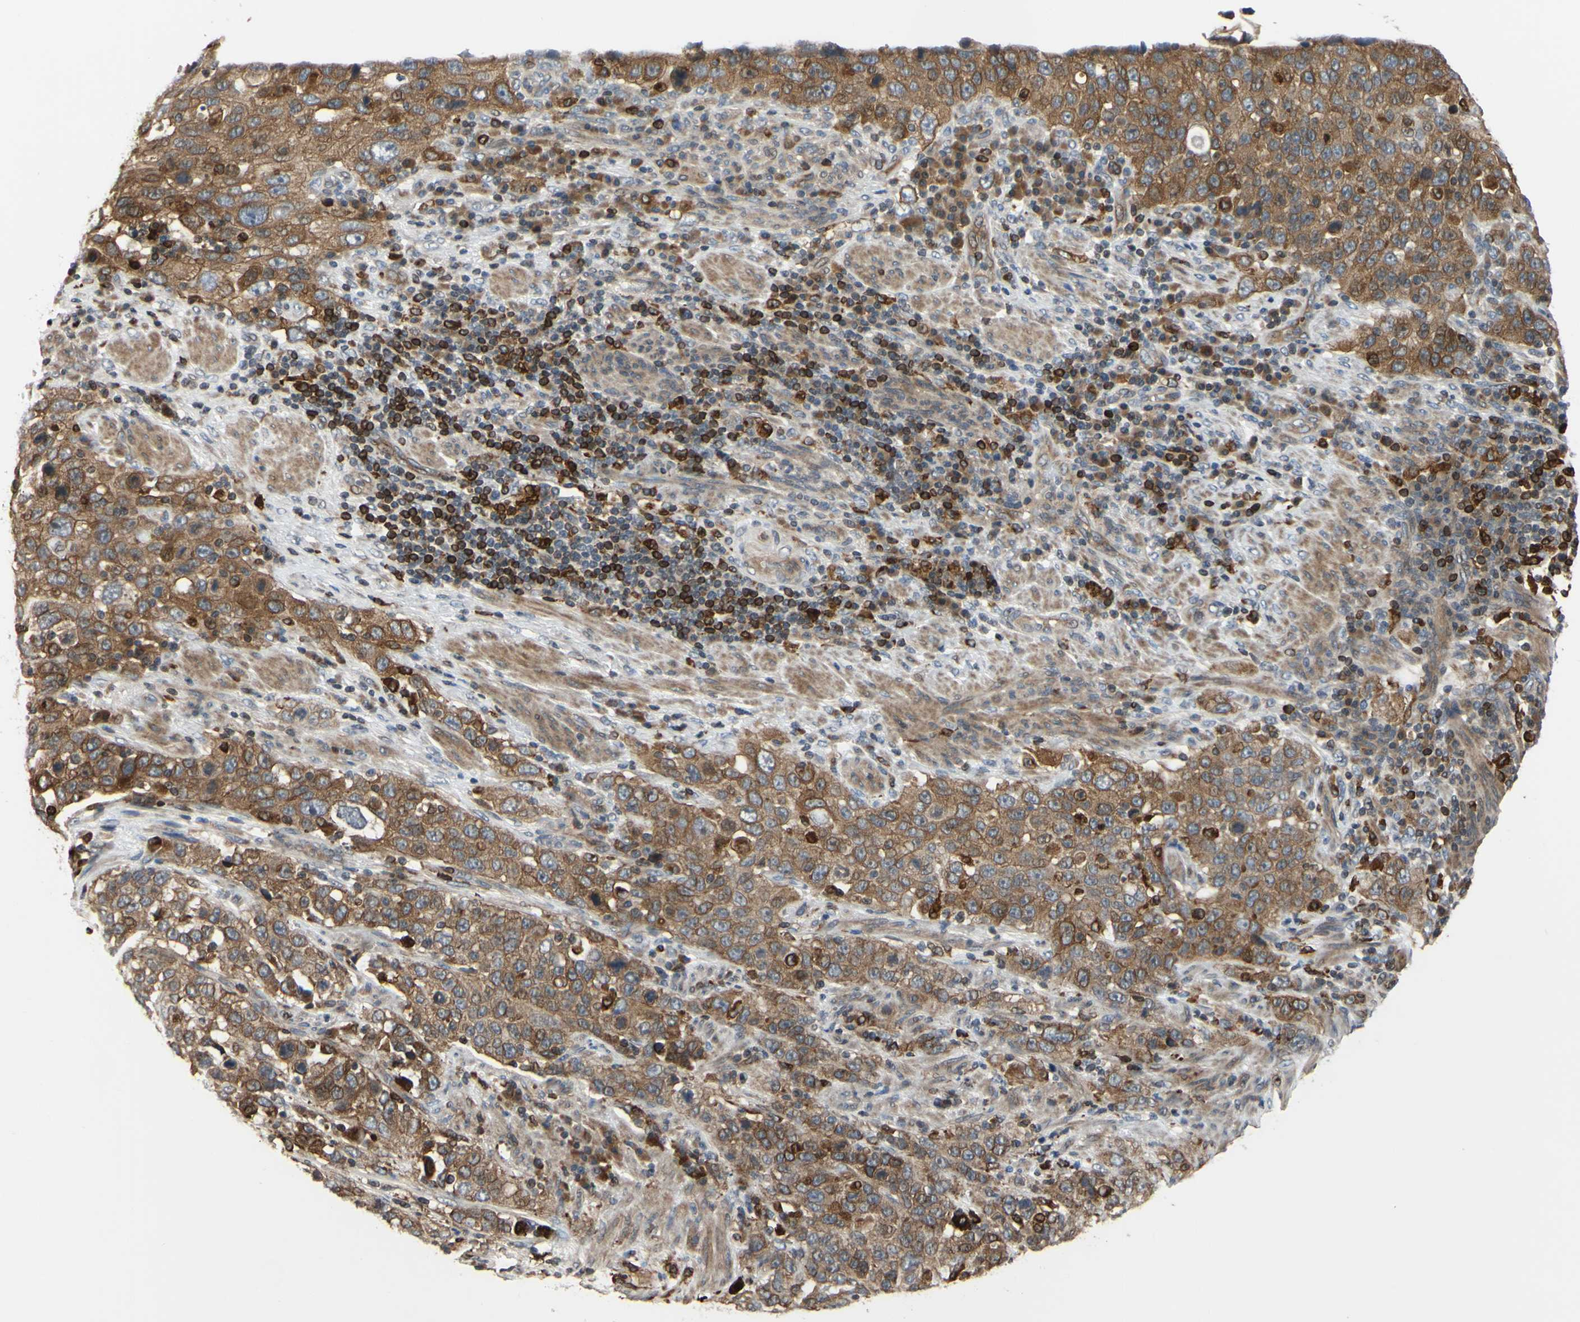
{"staining": {"intensity": "moderate", "quantity": "25%-75%", "location": "cytoplasmic/membranous"}, "tissue": "stomach cancer", "cell_type": "Tumor cells", "image_type": "cancer", "snomed": [{"axis": "morphology", "description": "Normal tissue, NOS"}, {"axis": "morphology", "description": "Adenocarcinoma, NOS"}, {"axis": "topography", "description": "Stomach"}], "caption": "Protein staining of adenocarcinoma (stomach) tissue demonstrates moderate cytoplasmic/membranous expression in about 25%-75% of tumor cells.", "gene": "PLXNA2", "patient": {"sex": "male", "age": 48}}